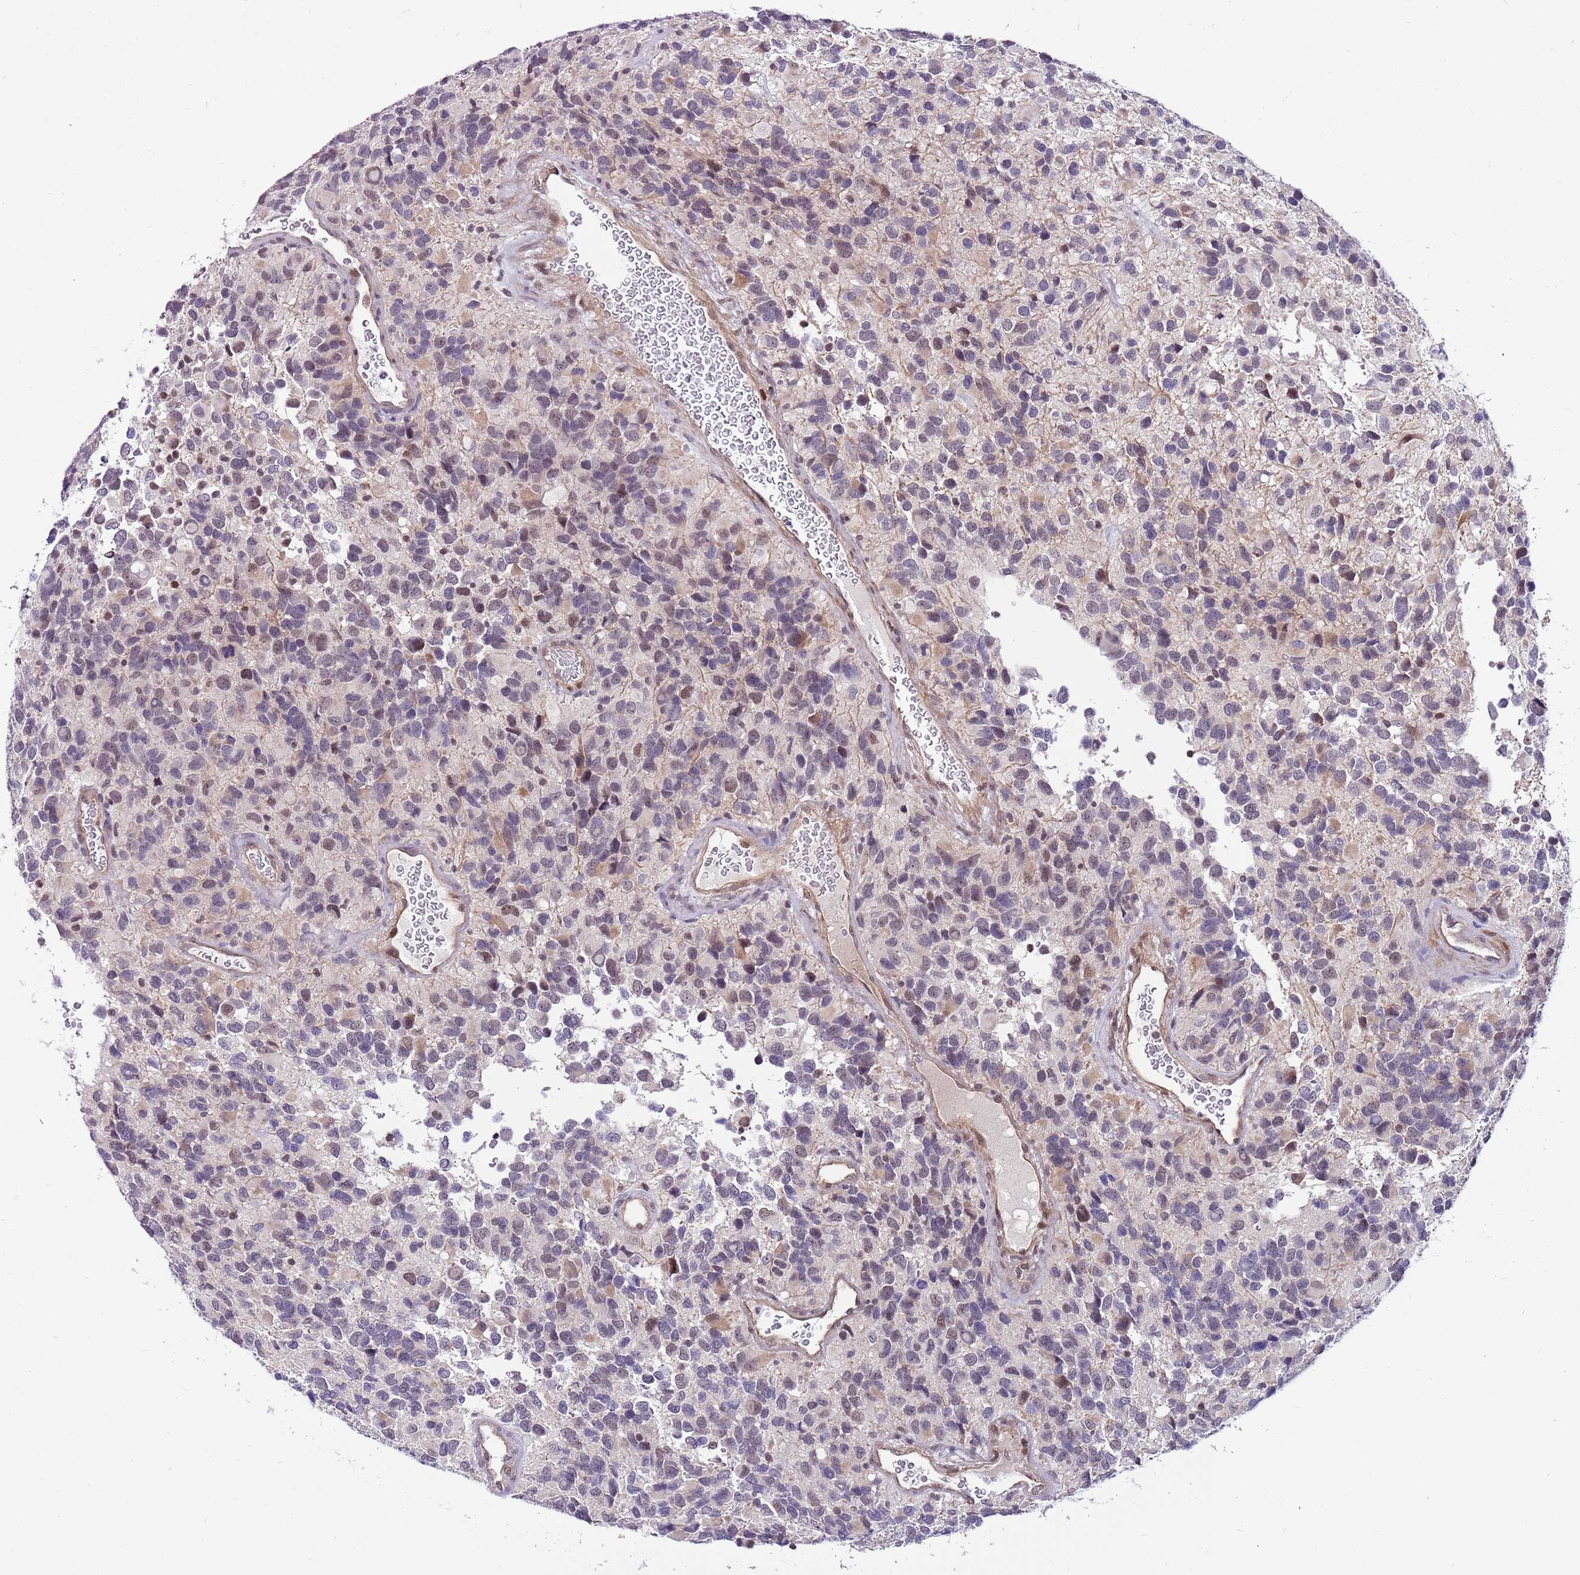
{"staining": {"intensity": "weak", "quantity": "<25%", "location": "nuclear"}, "tissue": "glioma", "cell_type": "Tumor cells", "image_type": "cancer", "snomed": [{"axis": "morphology", "description": "Glioma, malignant, High grade"}, {"axis": "topography", "description": "Brain"}], "caption": "An immunohistochemistry micrograph of glioma is shown. There is no staining in tumor cells of glioma.", "gene": "POLE3", "patient": {"sex": "male", "age": 77}}